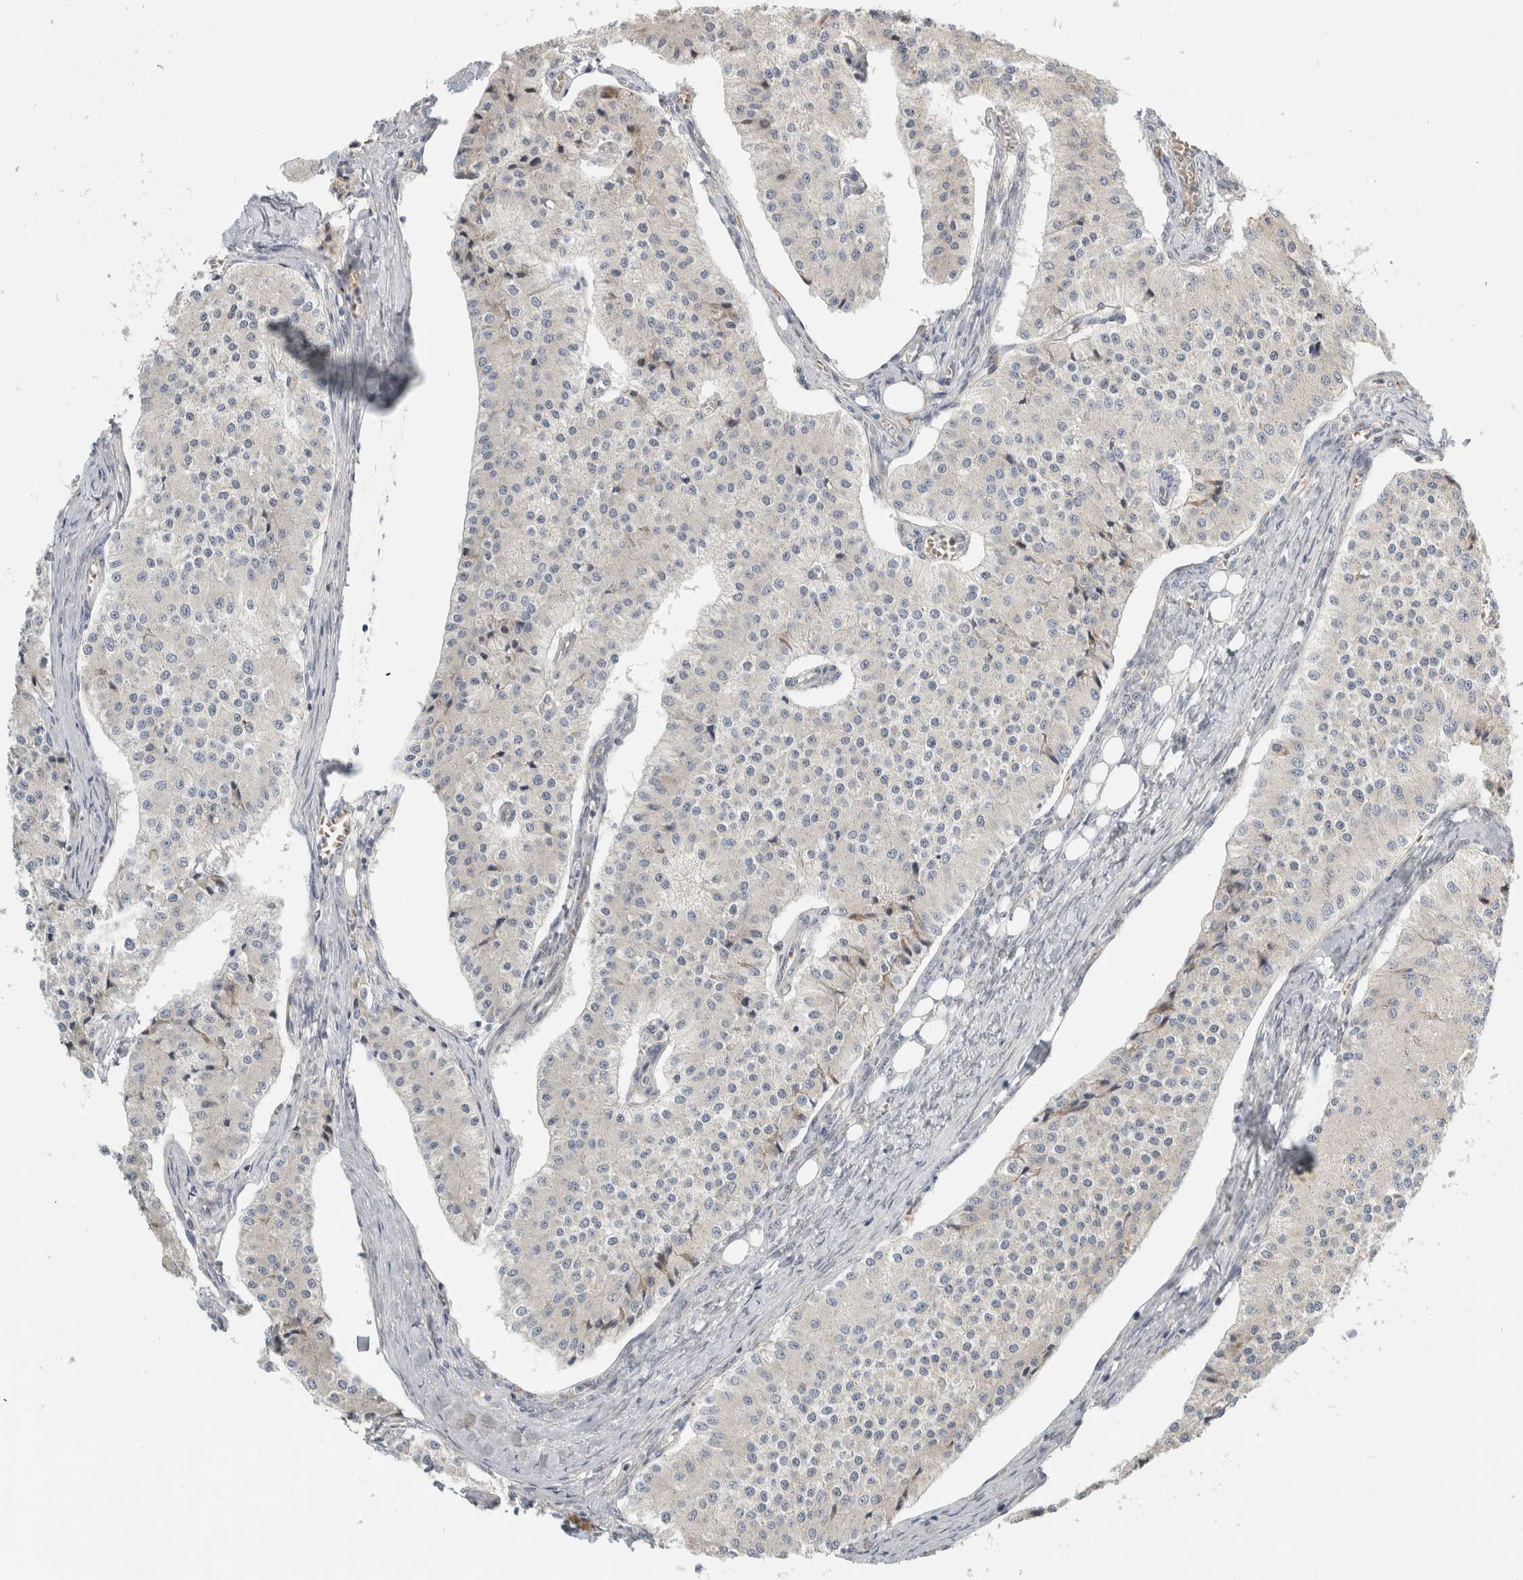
{"staining": {"intensity": "weak", "quantity": "<25%", "location": "cytoplasmic/membranous"}, "tissue": "carcinoid", "cell_type": "Tumor cells", "image_type": "cancer", "snomed": [{"axis": "morphology", "description": "Carcinoid, malignant, NOS"}, {"axis": "topography", "description": "Colon"}], "caption": "Immunohistochemistry (IHC) of human malignant carcinoid demonstrates no positivity in tumor cells.", "gene": "KPNA5", "patient": {"sex": "female", "age": 52}}